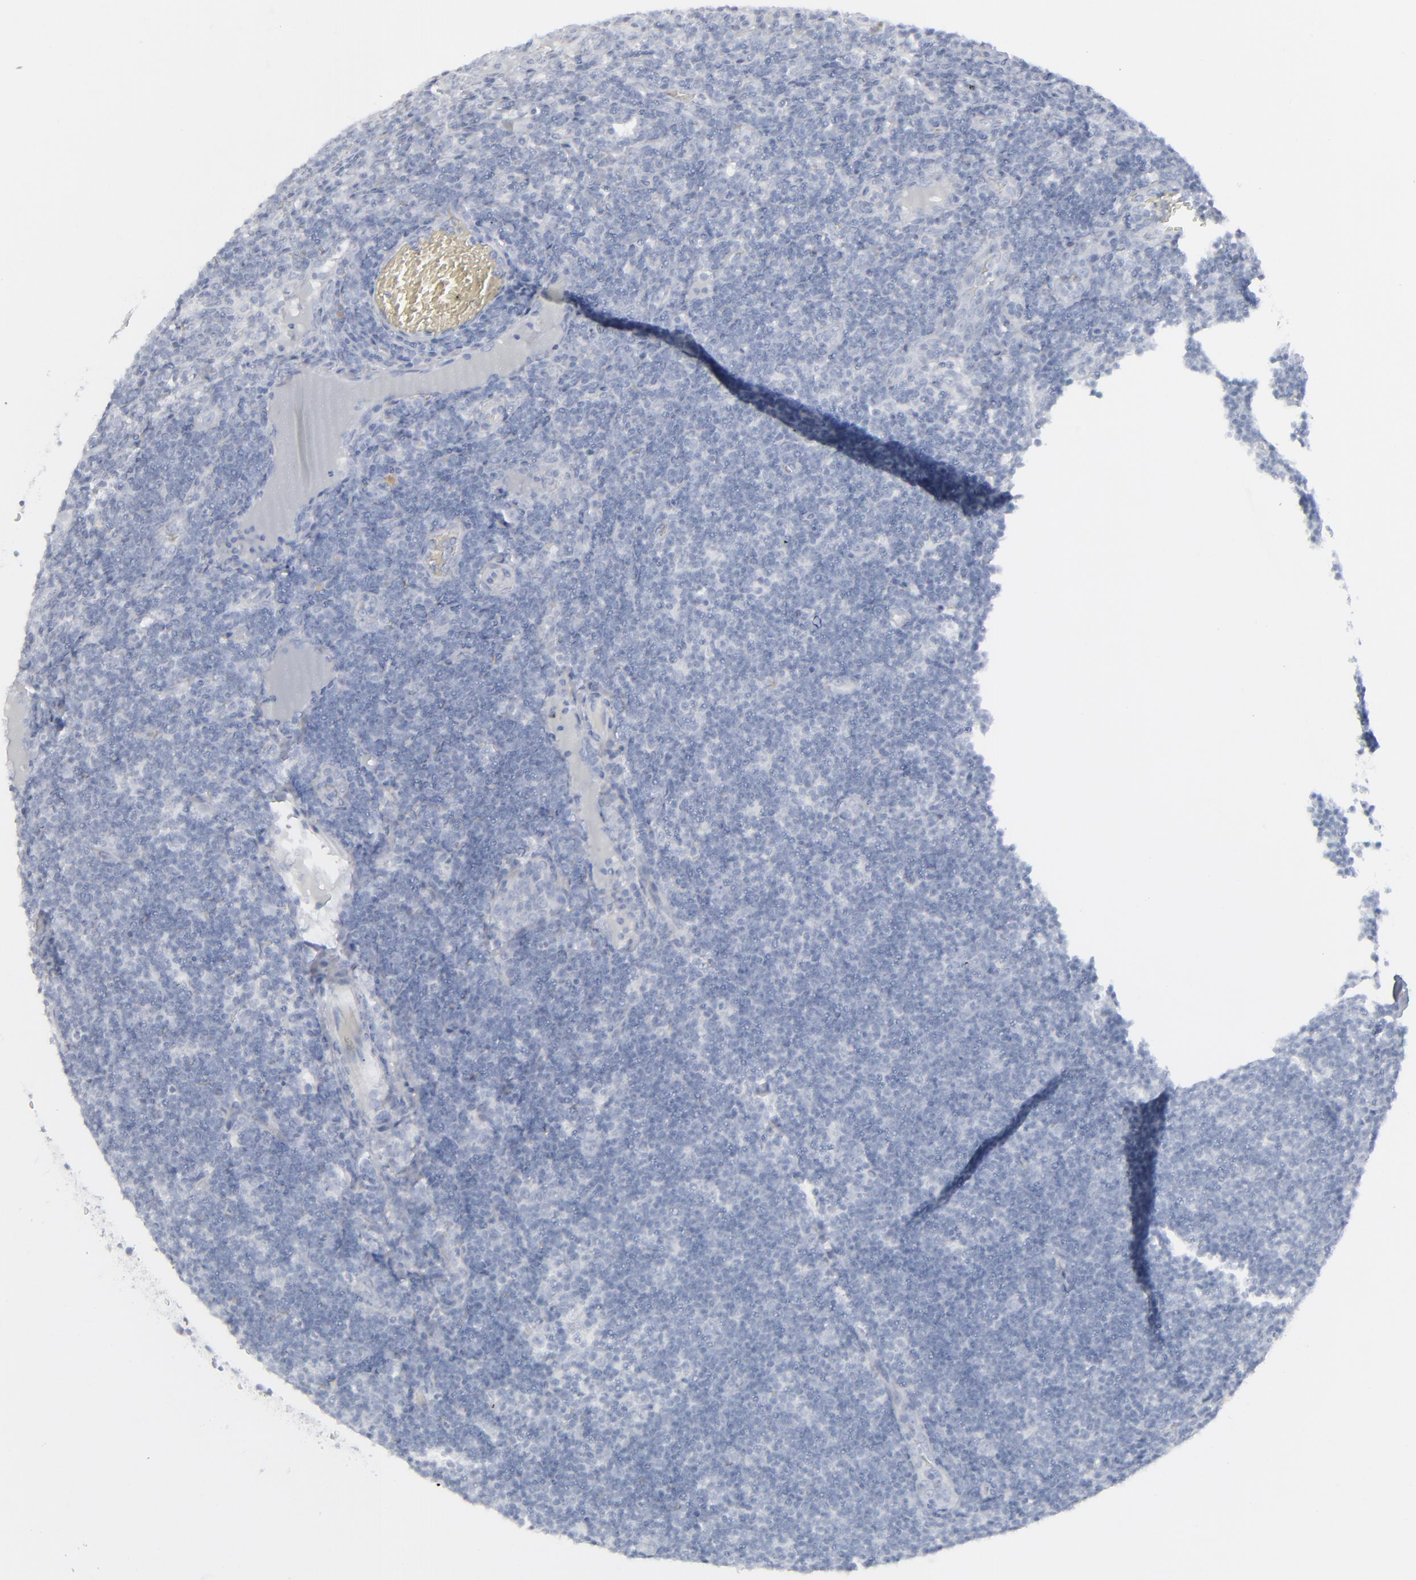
{"staining": {"intensity": "negative", "quantity": "none", "location": "none"}, "tissue": "lymph node", "cell_type": "Germinal center cells", "image_type": "normal", "snomed": [{"axis": "morphology", "description": "Normal tissue, NOS"}, {"axis": "morphology", "description": "Inflammation, NOS"}, {"axis": "topography", "description": "Lymph node"}, {"axis": "topography", "description": "Salivary gland"}], "caption": "A high-resolution image shows immunohistochemistry (IHC) staining of normal lymph node, which reveals no significant positivity in germinal center cells.", "gene": "MSLN", "patient": {"sex": "male", "age": 3}}